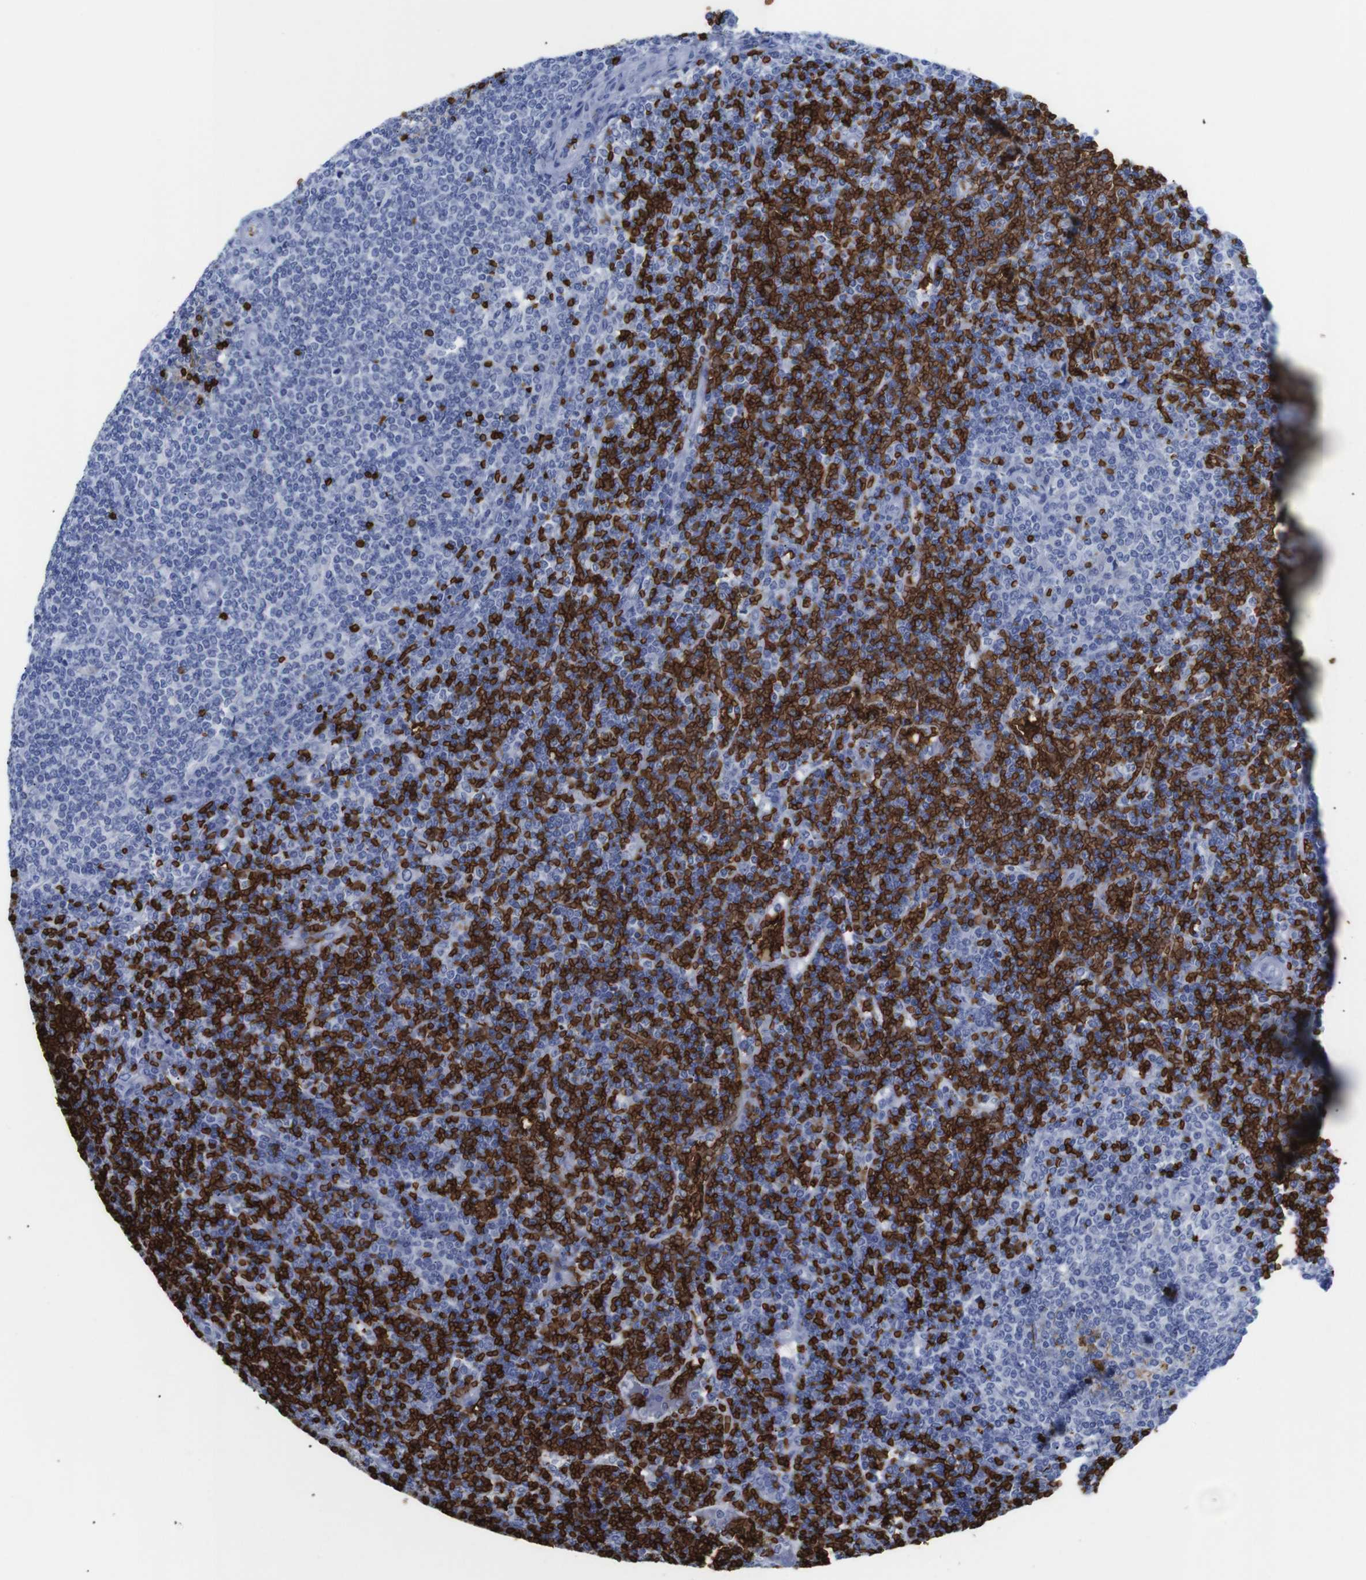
{"staining": {"intensity": "negative", "quantity": "none", "location": "none"}, "tissue": "lymphoma", "cell_type": "Tumor cells", "image_type": "cancer", "snomed": [{"axis": "morphology", "description": "Malignant lymphoma, non-Hodgkin's type, Low grade"}, {"axis": "topography", "description": "Spleen"}], "caption": "Immunohistochemical staining of low-grade malignant lymphoma, non-Hodgkin's type demonstrates no significant expression in tumor cells. (DAB (3,3'-diaminobenzidine) IHC visualized using brightfield microscopy, high magnification).", "gene": "S1PR2", "patient": {"sex": "female", "age": 19}}